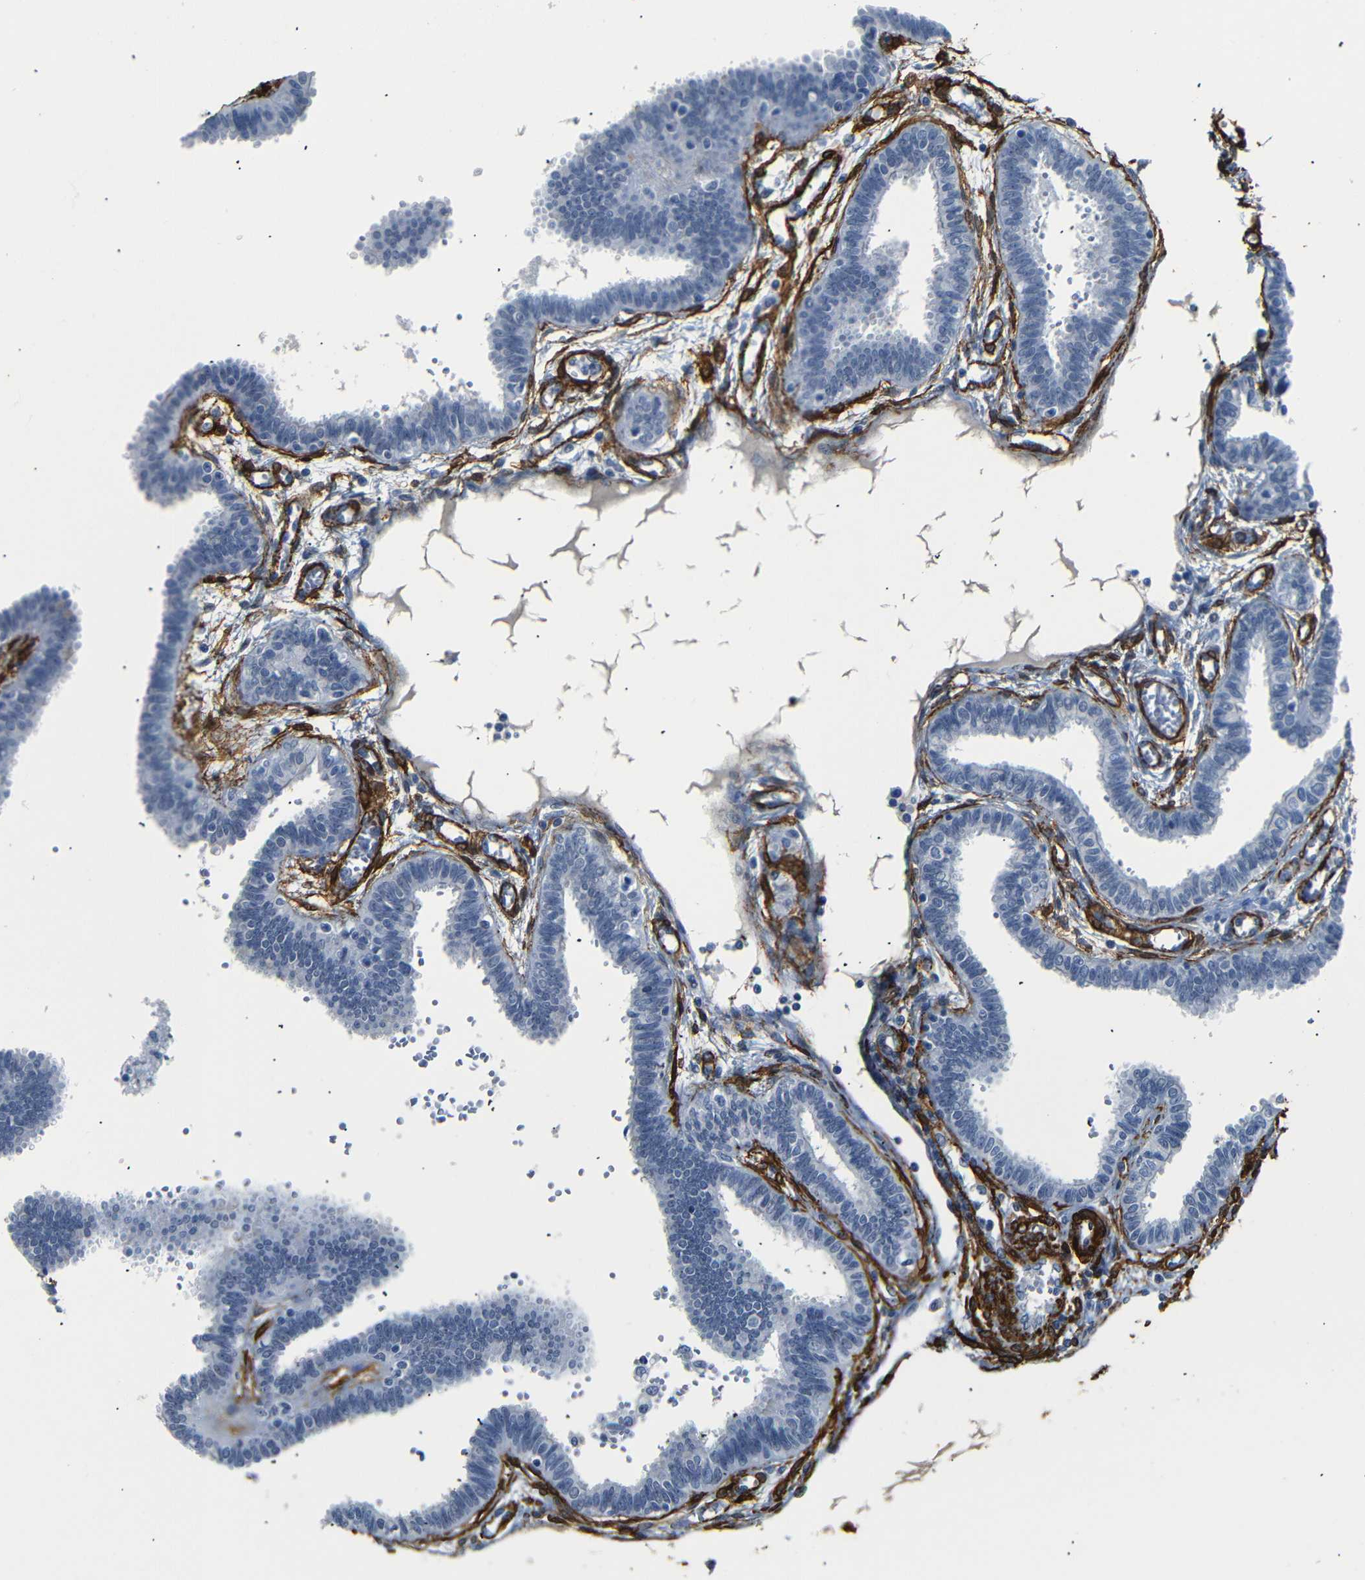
{"staining": {"intensity": "negative", "quantity": "none", "location": "none"}, "tissue": "fallopian tube", "cell_type": "Glandular cells", "image_type": "normal", "snomed": [{"axis": "morphology", "description": "Normal tissue, NOS"}, {"axis": "topography", "description": "Fallopian tube"}], "caption": "Protein analysis of benign fallopian tube exhibits no significant positivity in glandular cells.", "gene": "ACTA2", "patient": {"sex": "female", "age": 32}}